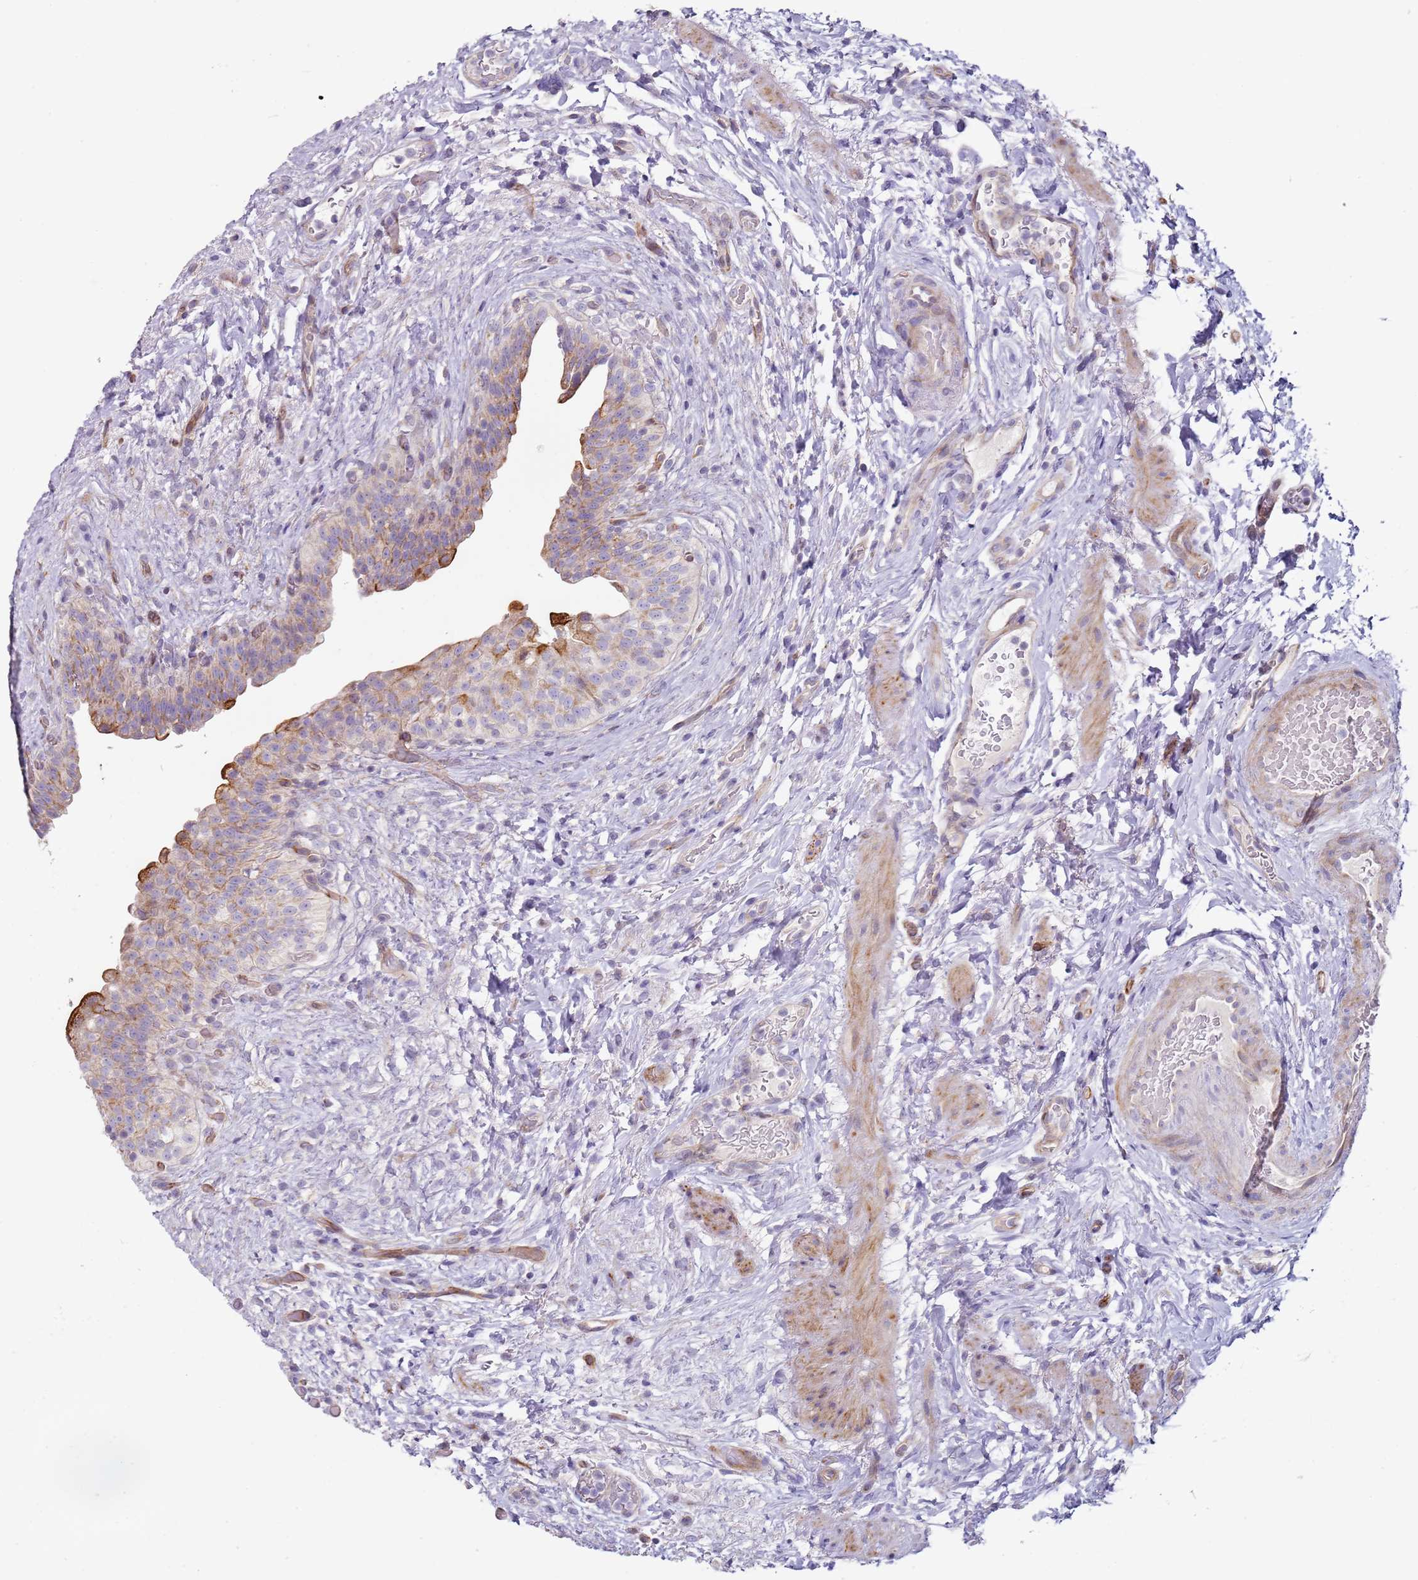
{"staining": {"intensity": "moderate", "quantity": ">75%", "location": "cytoplasmic/membranous"}, "tissue": "urinary bladder", "cell_type": "Urothelial cells", "image_type": "normal", "snomed": [{"axis": "morphology", "description": "Normal tissue, NOS"}, {"axis": "topography", "description": "Urinary bladder"}], "caption": "Immunohistochemical staining of benign urinary bladder displays moderate cytoplasmic/membranous protein staining in approximately >75% of urothelial cells. (DAB (3,3'-diaminobenzidine) = brown stain, brightfield microscopy at high magnification).", "gene": "ALS2", "patient": {"sex": "male", "age": 69}}